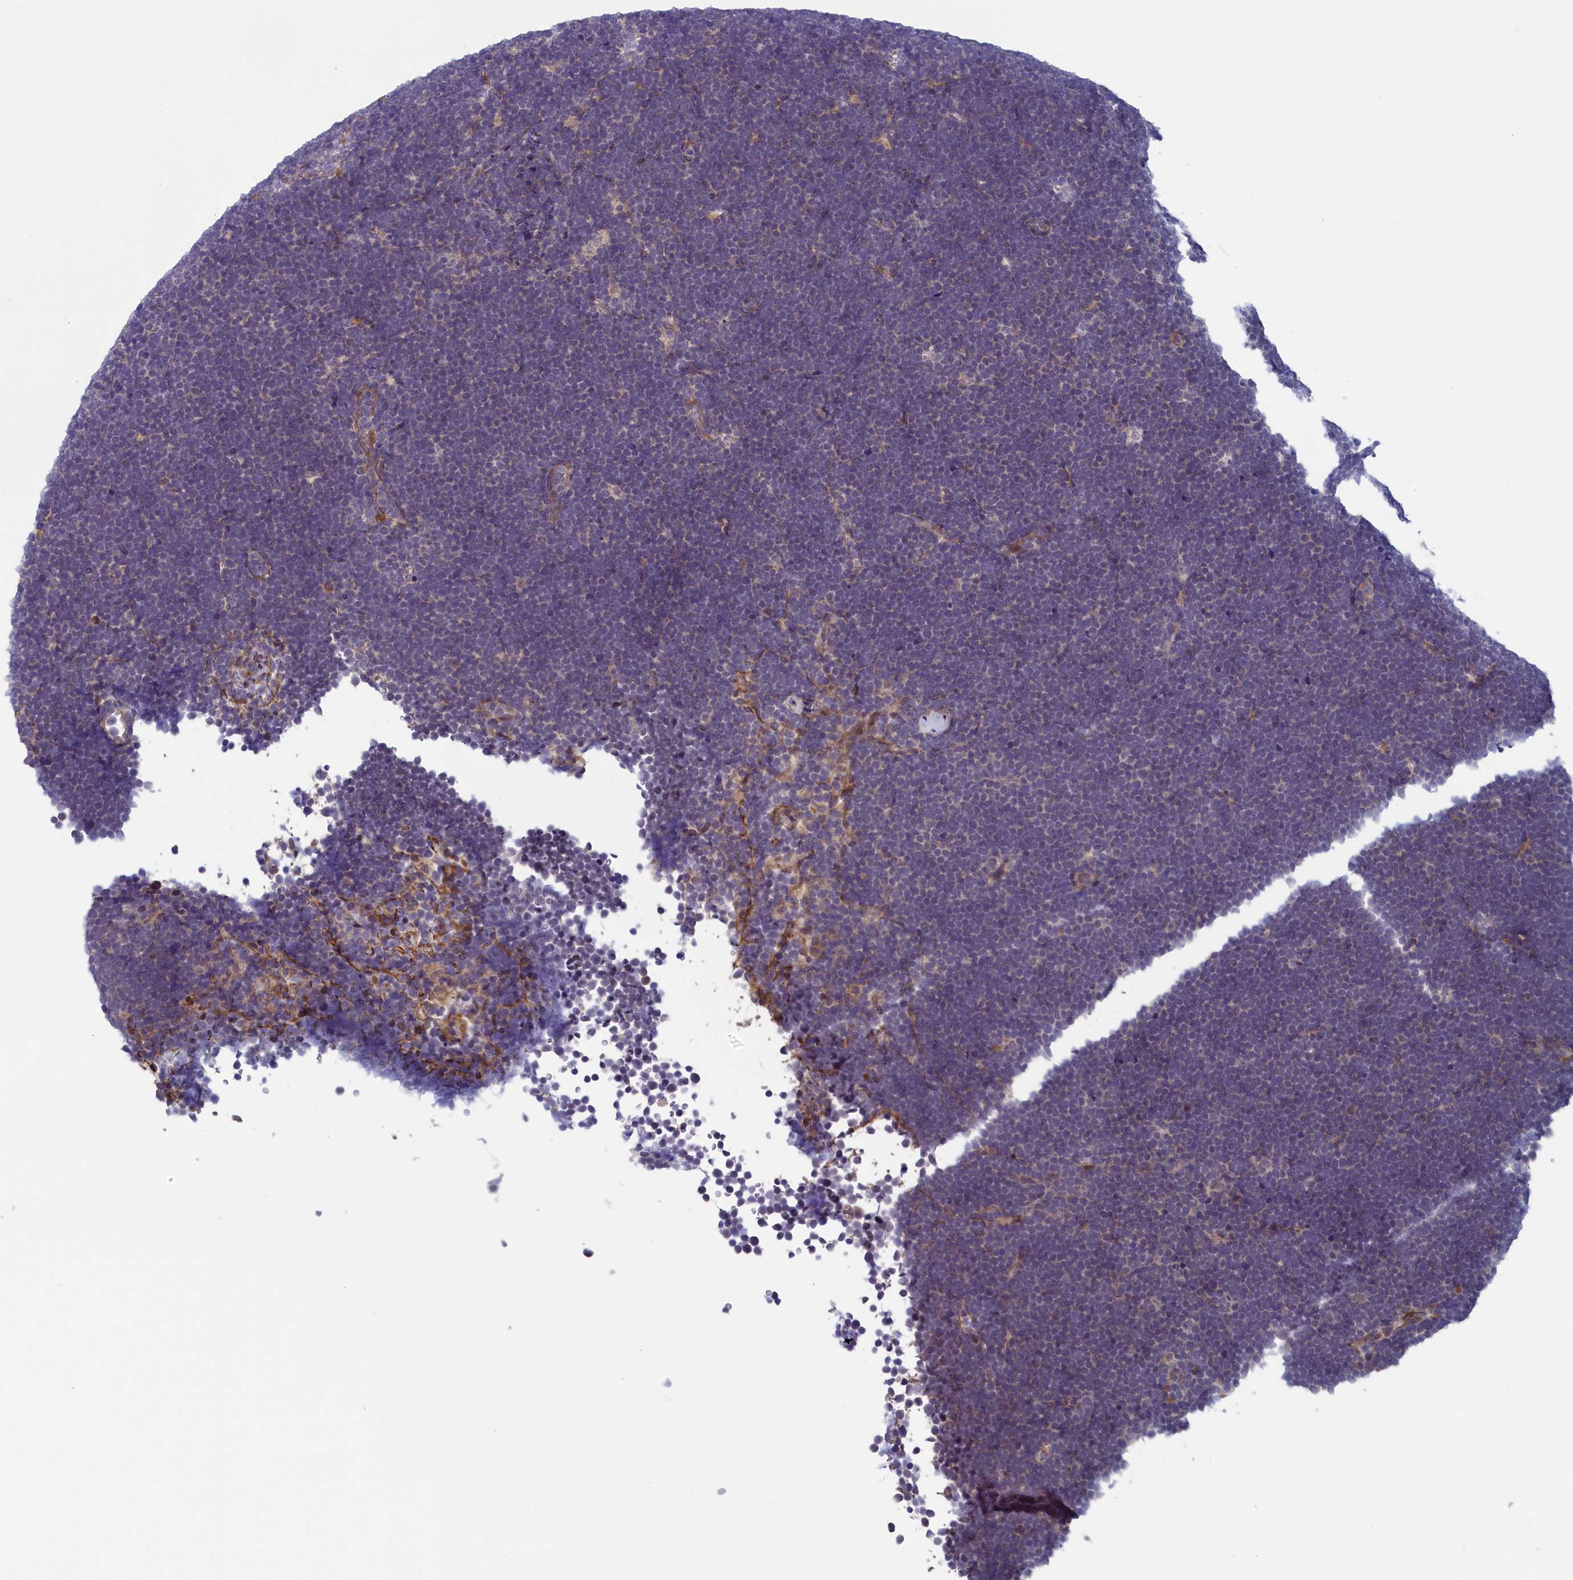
{"staining": {"intensity": "negative", "quantity": "none", "location": "none"}, "tissue": "lymphoma", "cell_type": "Tumor cells", "image_type": "cancer", "snomed": [{"axis": "morphology", "description": "Malignant lymphoma, non-Hodgkin's type, High grade"}, {"axis": "topography", "description": "Lymph node"}], "caption": "The image displays no significant staining in tumor cells of high-grade malignant lymphoma, non-Hodgkin's type.", "gene": "ANKRD39", "patient": {"sex": "male", "age": 13}}